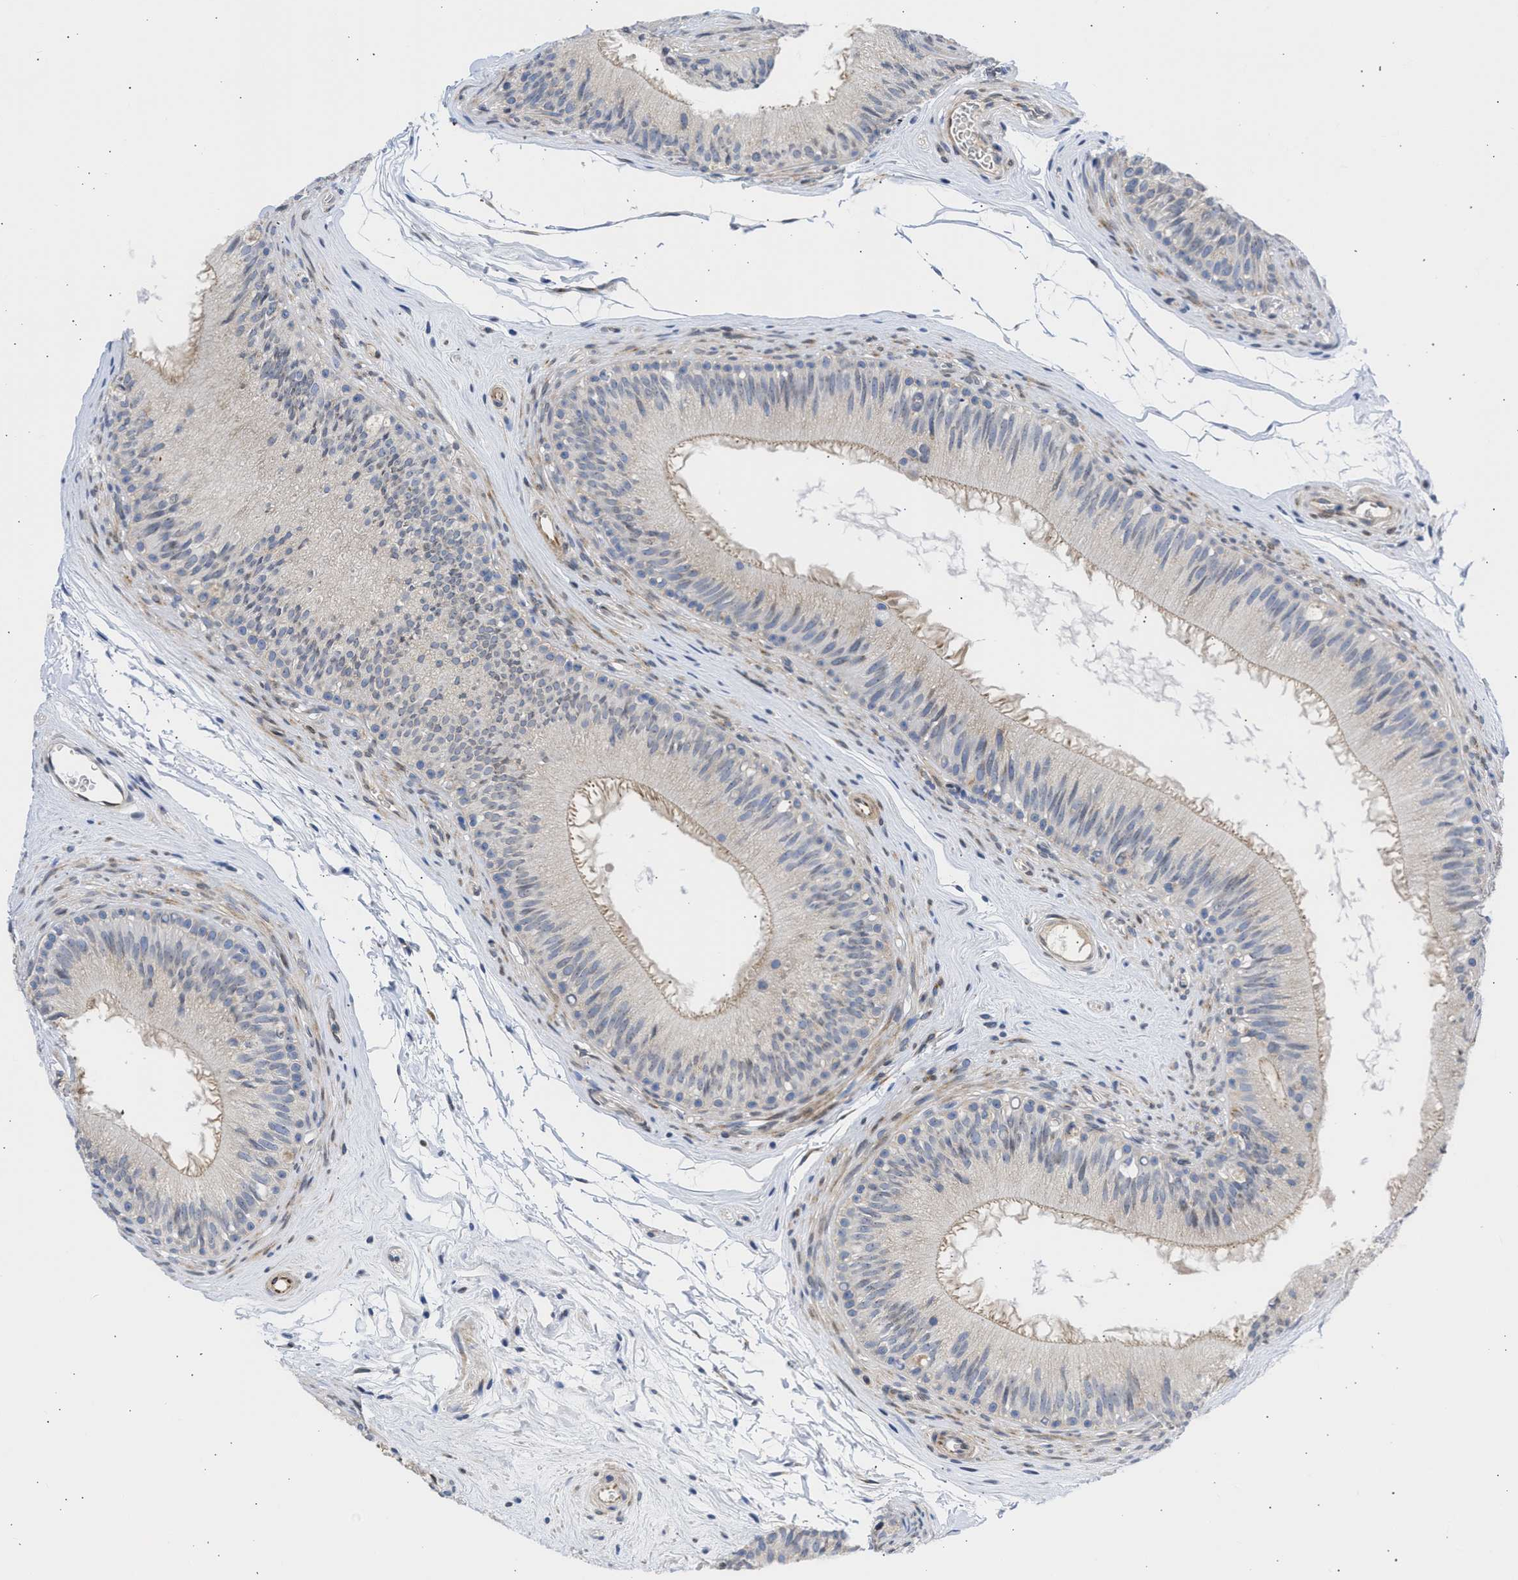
{"staining": {"intensity": "weak", "quantity": "<25%", "location": "cytoplasmic/membranous,nuclear"}, "tissue": "epididymis", "cell_type": "Glandular cells", "image_type": "normal", "snomed": [{"axis": "morphology", "description": "Normal tissue, NOS"}, {"axis": "topography", "description": "Testis"}, {"axis": "topography", "description": "Epididymis"}], "caption": "Immunohistochemical staining of benign epididymis displays no significant positivity in glandular cells. (DAB (3,3'-diaminobenzidine) immunohistochemistry (IHC), high magnification).", "gene": "NUP35", "patient": {"sex": "male", "age": 36}}